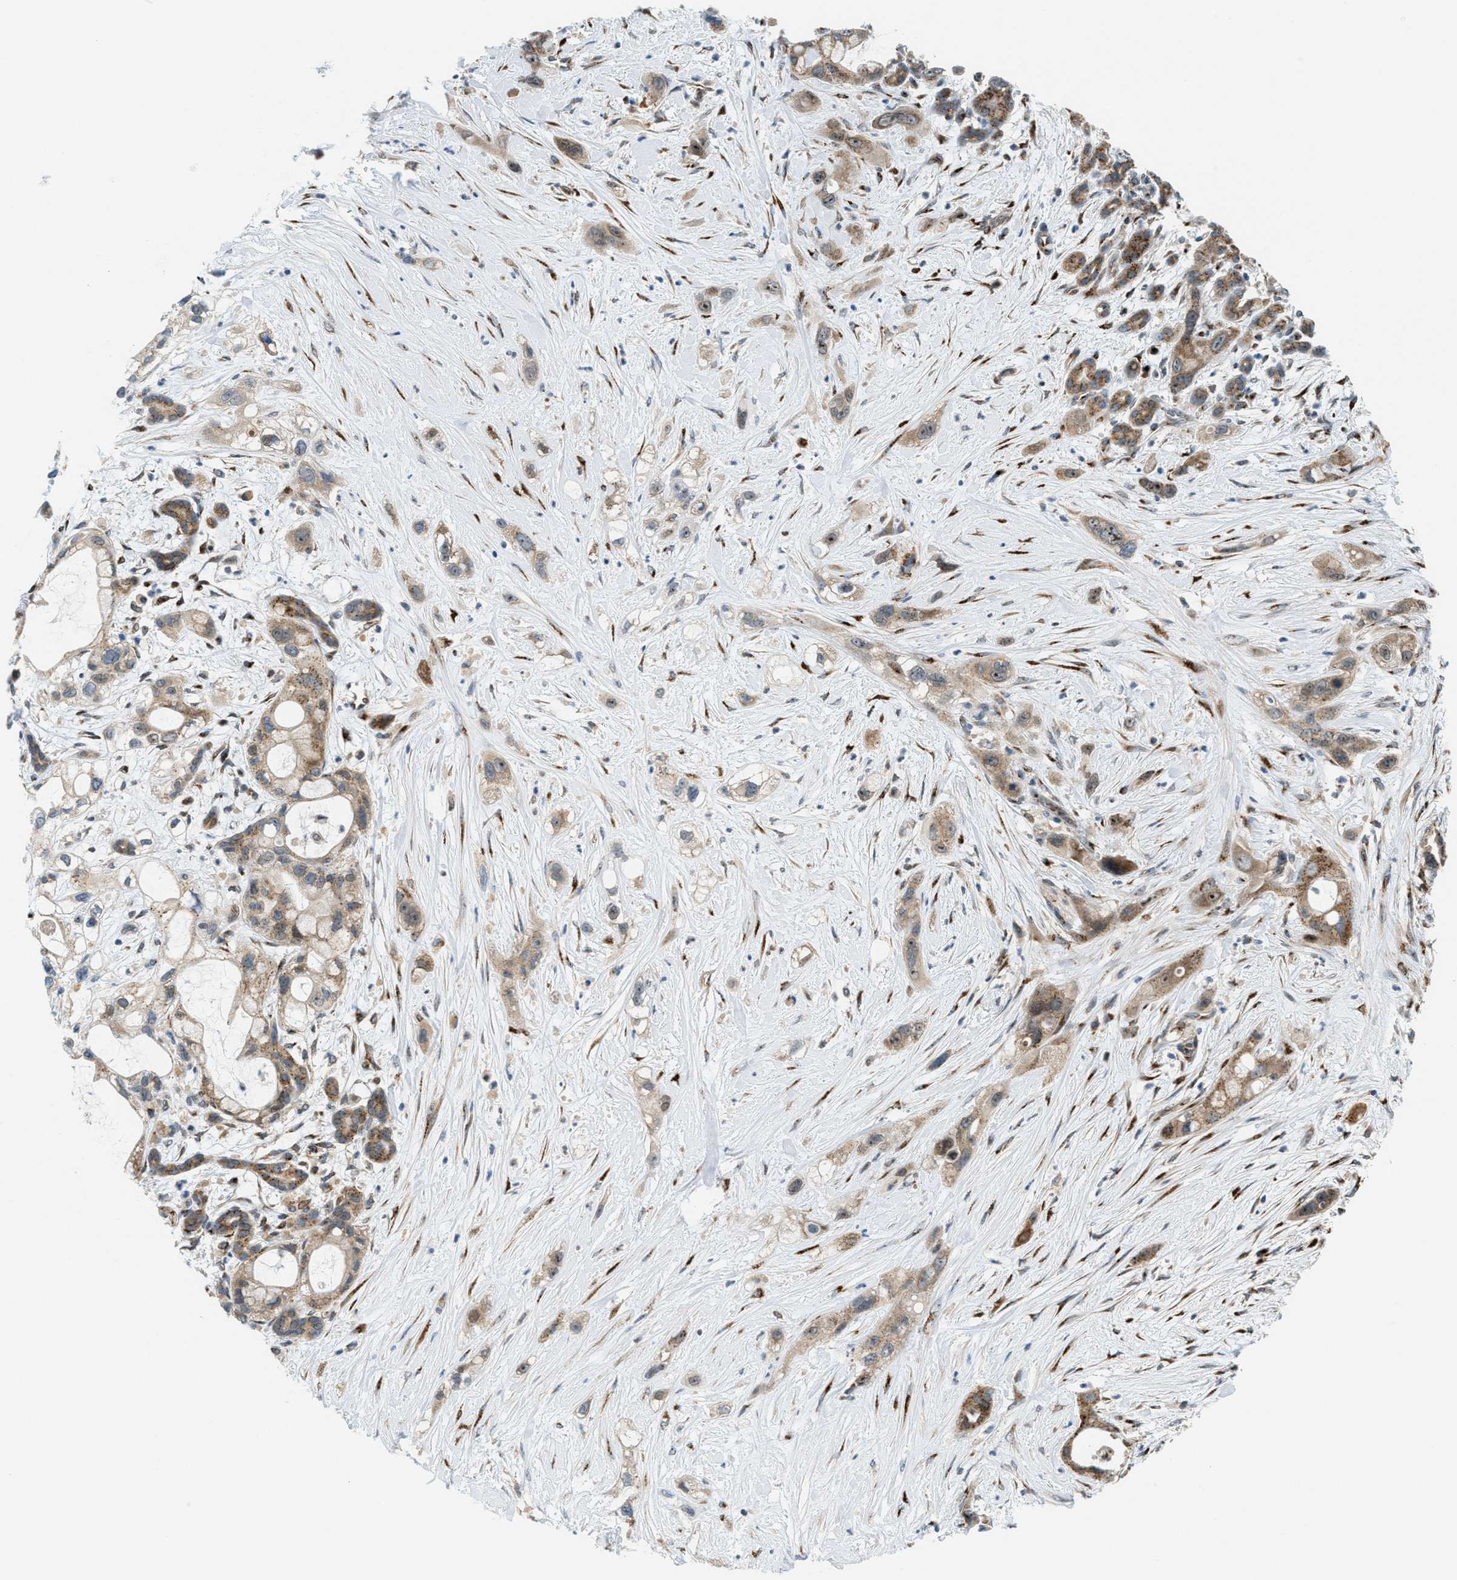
{"staining": {"intensity": "moderate", "quantity": ">75%", "location": "cytoplasmic/membranous"}, "tissue": "pancreatic cancer", "cell_type": "Tumor cells", "image_type": "cancer", "snomed": [{"axis": "morphology", "description": "Adenocarcinoma, NOS"}, {"axis": "topography", "description": "Pancreas"}], "caption": "A histopathology image of human pancreatic adenocarcinoma stained for a protein reveals moderate cytoplasmic/membranous brown staining in tumor cells.", "gene": "SLC38A10", "patient": {"sex": "male", "age": 59}}